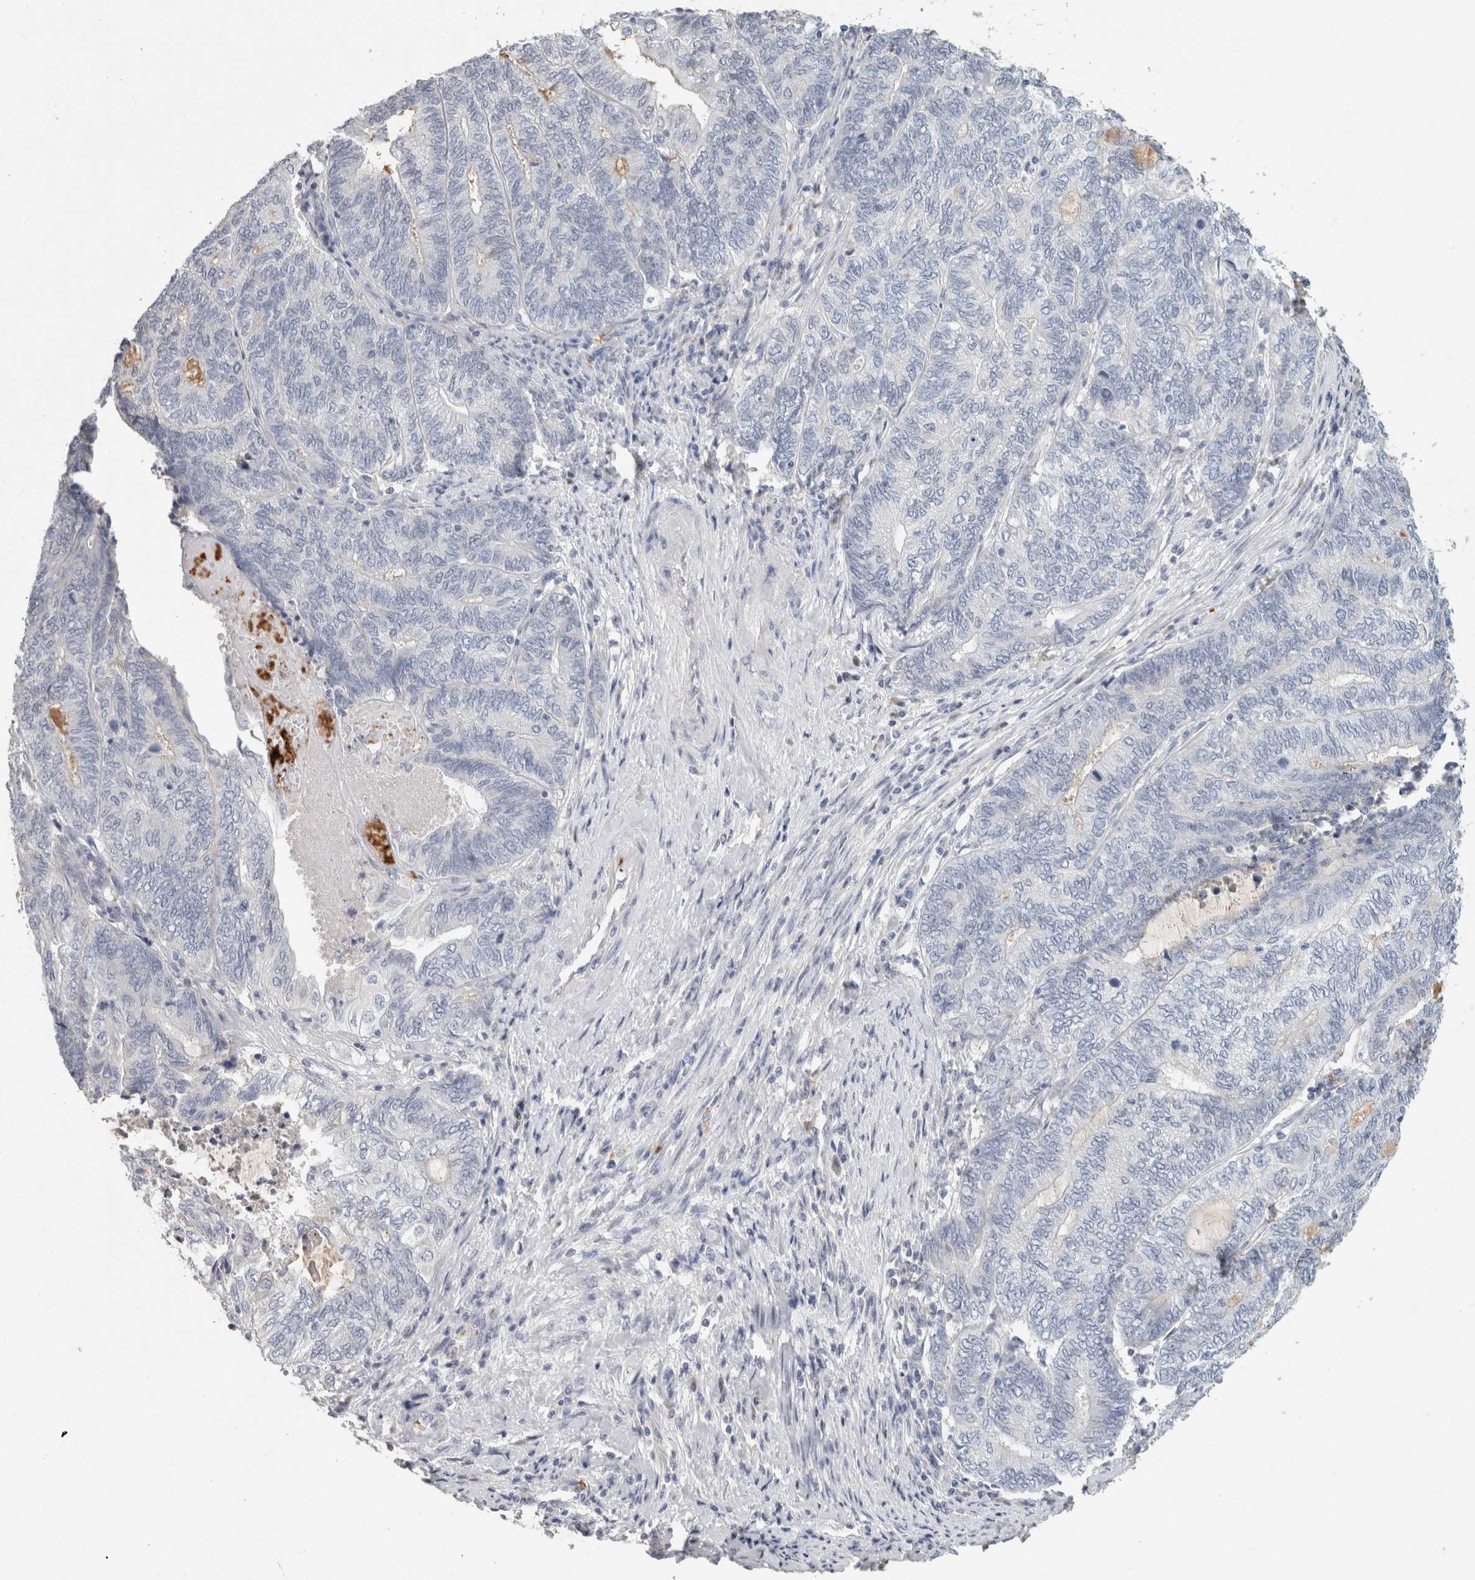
{"staining": {"intensity": "negative", "quantity": "none", "location": "none"}, "tissue": "endometrial cancer", "cell_type": "Tumor cells", "image_type": "cancer", "snomed": [{"axis": "morphology", "description": "Adenocarcinoma, NOS"}, {"axis": "topography", "description": "Uterus"}, {"axis": "topography", "description": "Endometrium"}], "caption": "The micrograph displays no staining of tumor cells in endometrial adenocarcinoma.", "gene": "CD36", "patient": {"sex": "female", "age": 70}}